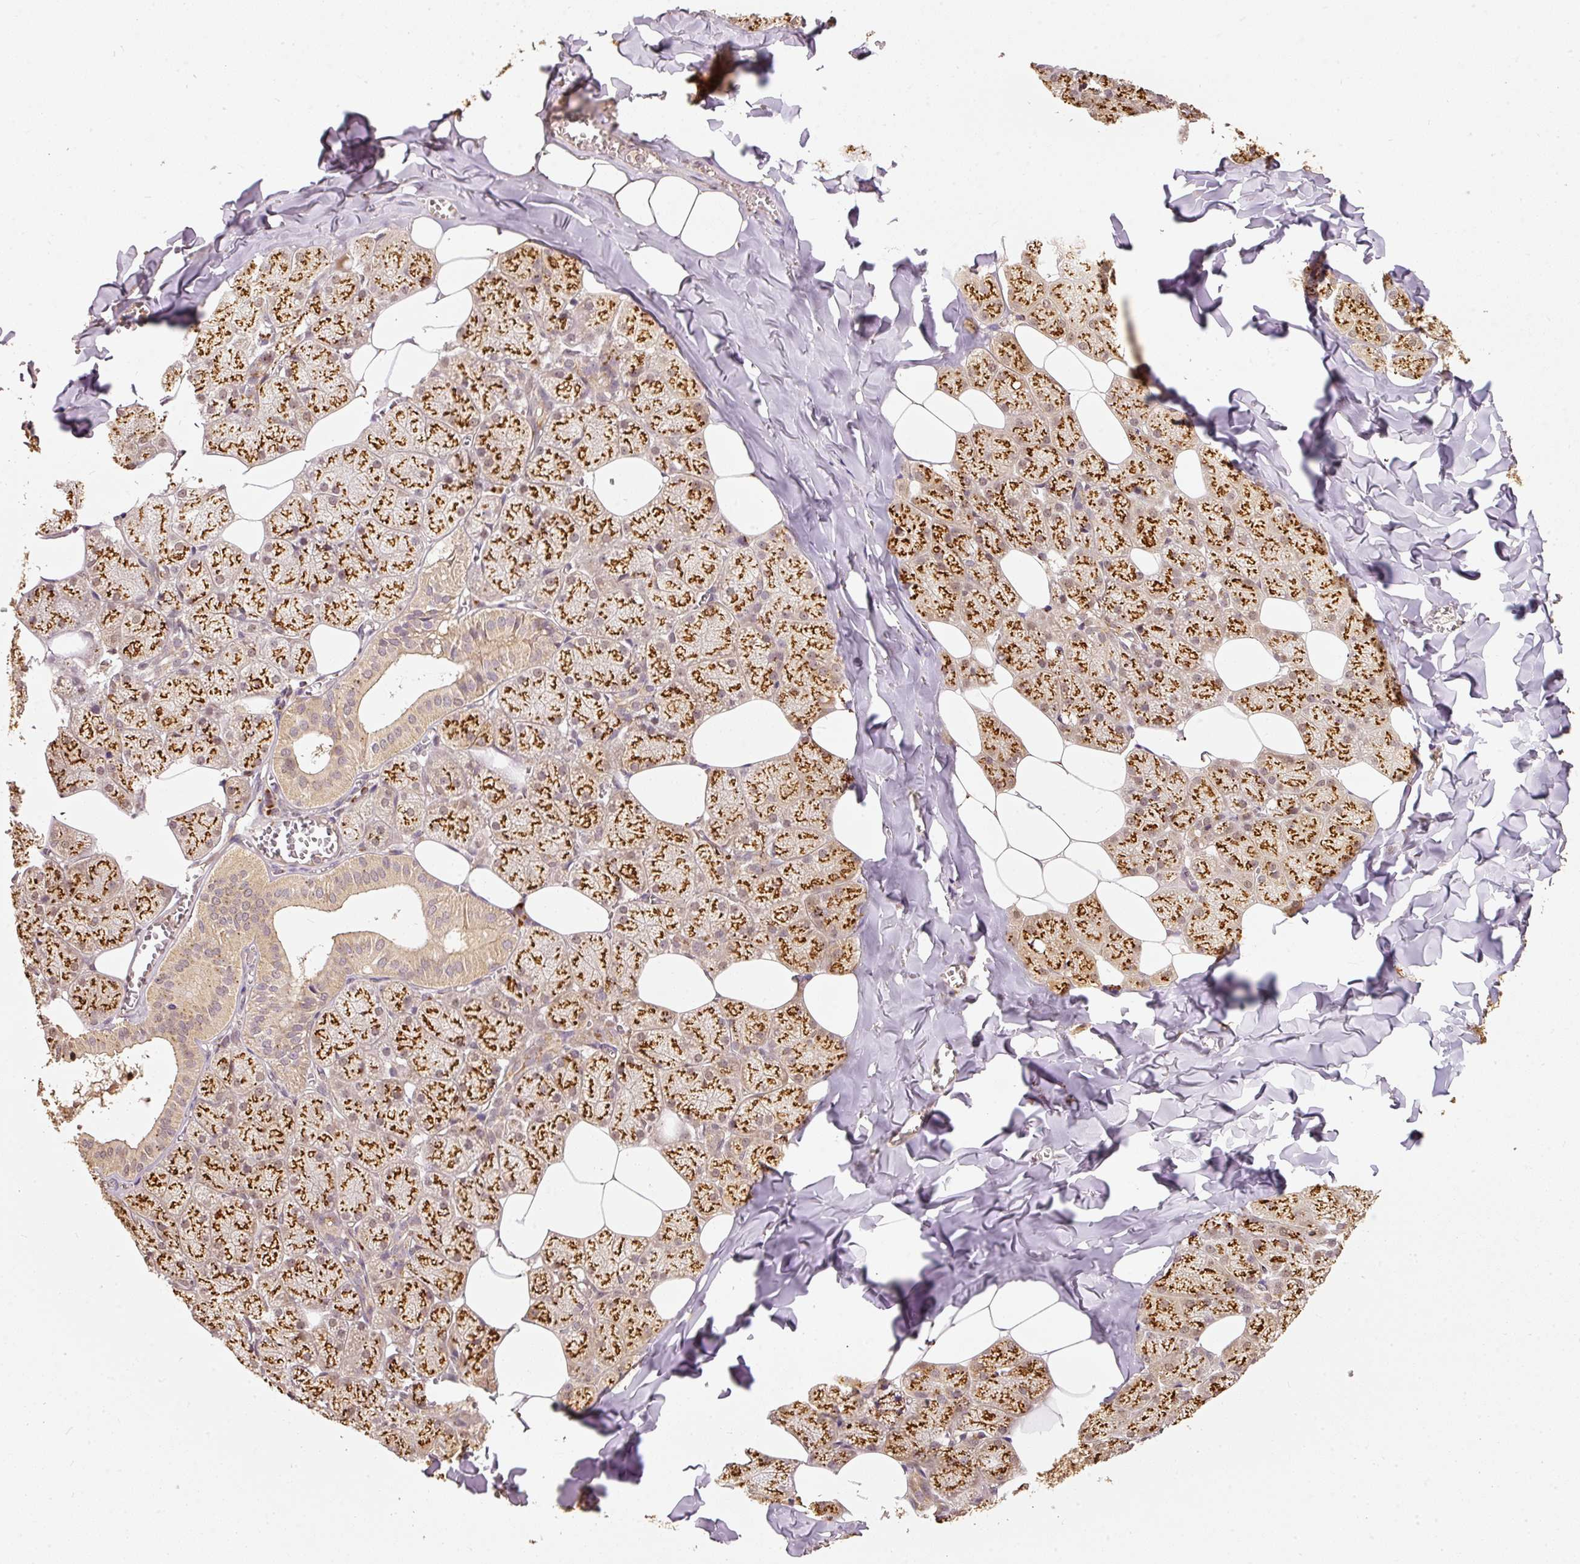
{"staining": {"intensity": "strong", "quantity": ">75%", "location": "cytoplasmic/membranous"}, "tissue": "salivary gland", "cell_type": "Glandular cells", "image_type": "normal", "snomed": [{"axis": "morphology", "description": "Normal tissue, NOS"}, {"axis": "topography", "description": "Salivary gland"}, {"axis": "topography", "description": "Peripheral nerve tissue"}], "caption": "Immunohistochemical staining of normal human salivary gland reveals >75% levels of strong cytoplasmic/membranous protein staining in about >75% of glandular cells.", "gene": "FUT8", "patient": {"sex": "male", "age": 38}}